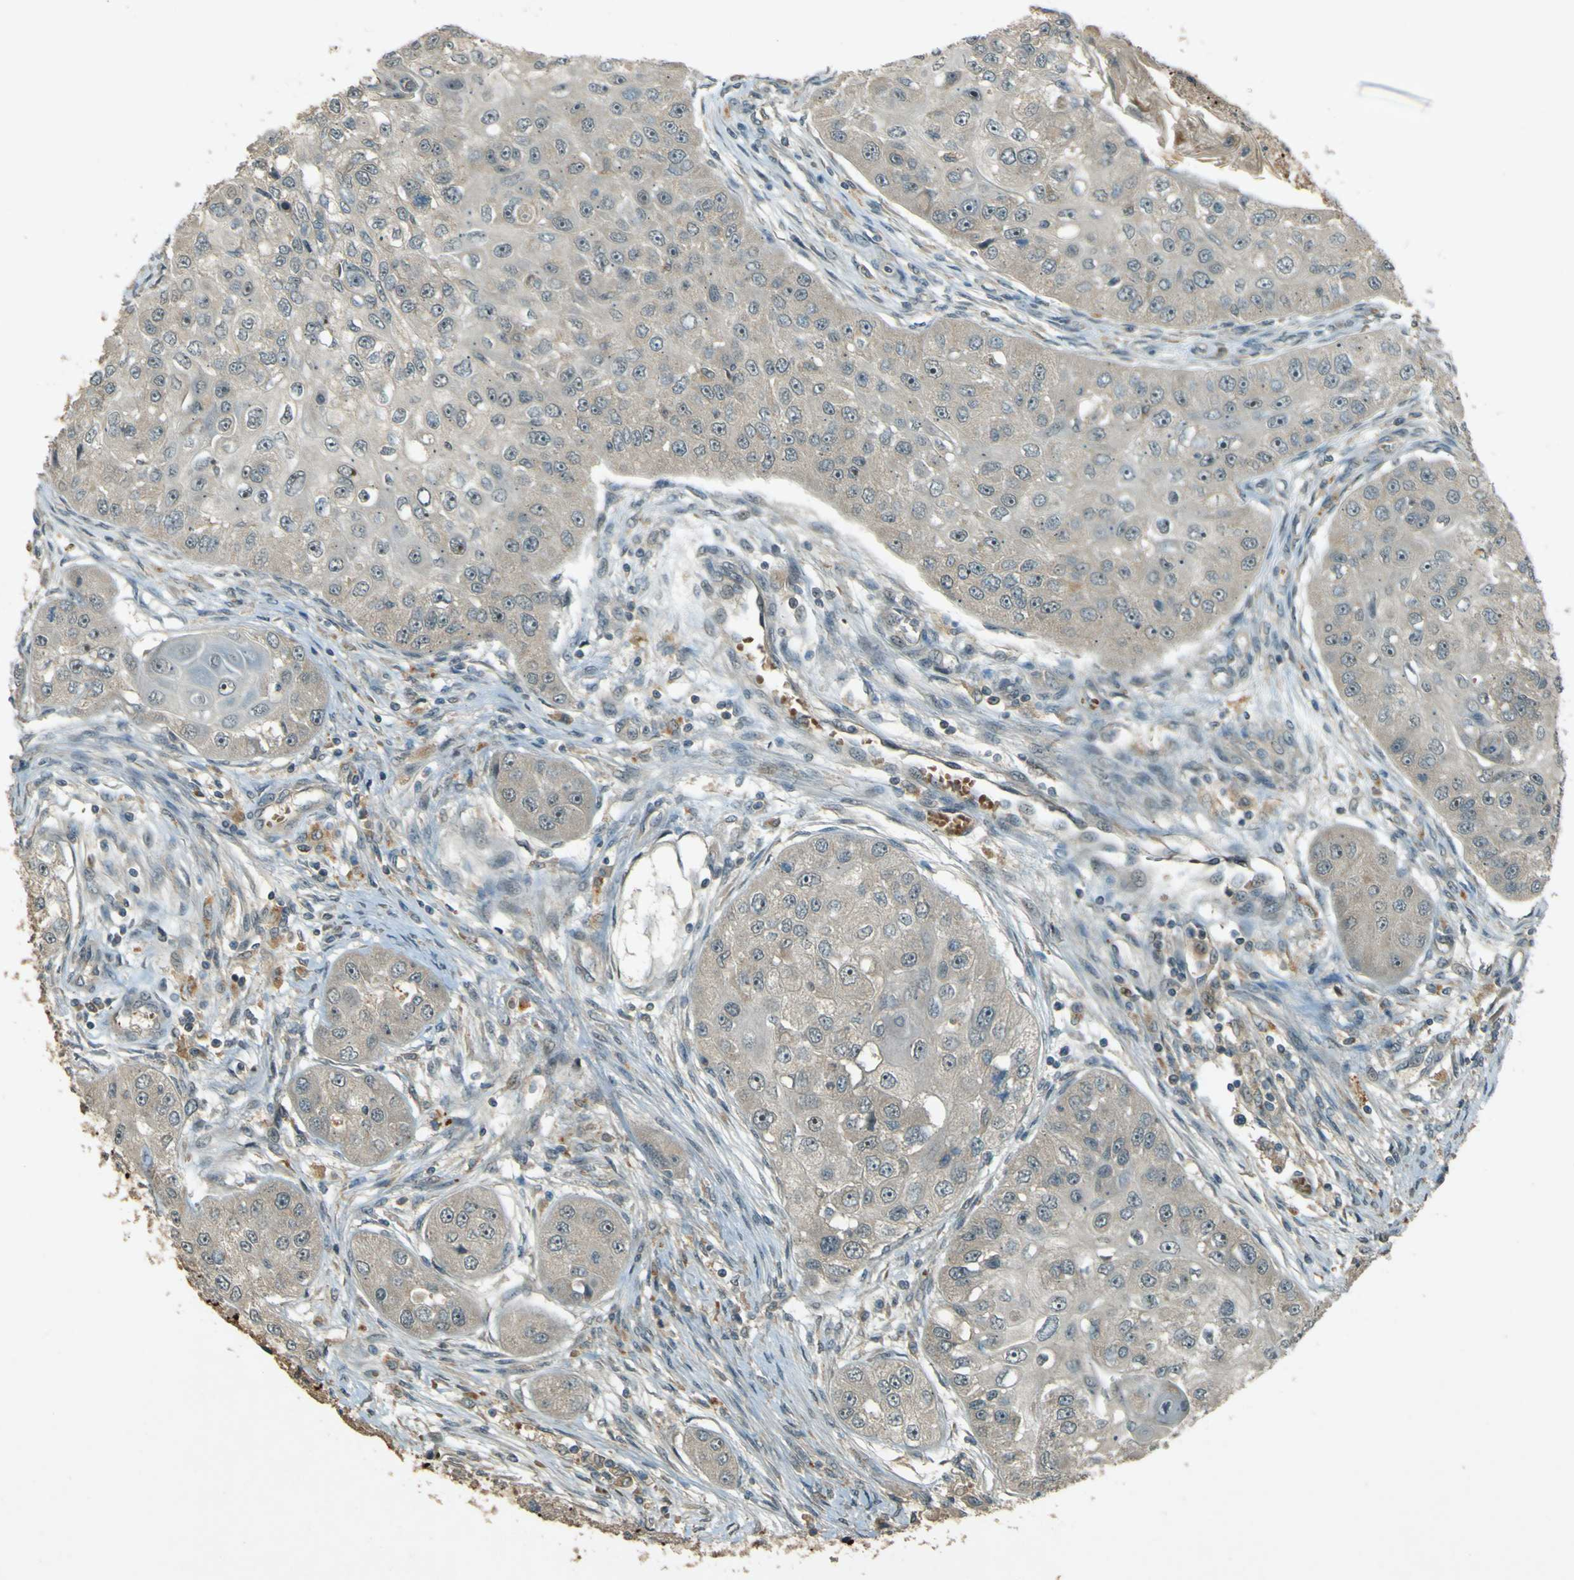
{"staining": {"intensity": "weak", "quantity": ">75%", "location": "cytoplasmic/membranous"}, "tissue": "head and neck cancer", "cell_type": "Tumor cells", "image_type": "cancer", "snomed": [{"axis": "morphology", "description": "Normal tissue, NOS"}, {"axis": "morphology", "description": "Squamous cell carcinoma, NOS"}, {"axis": "topography", "description": "Skeletal muscle"}, {"axis": "topography", "description": "Head-Neck"}], "caption": "Human squamous cell carcinoma (head and neck) stained for a protein (brown) shows weak cytoplasmic/membranous positive expression in approximately >75% of tumor cells.", "gene": "MPDZ", "patient": {"sex": "male", "age": 51}}